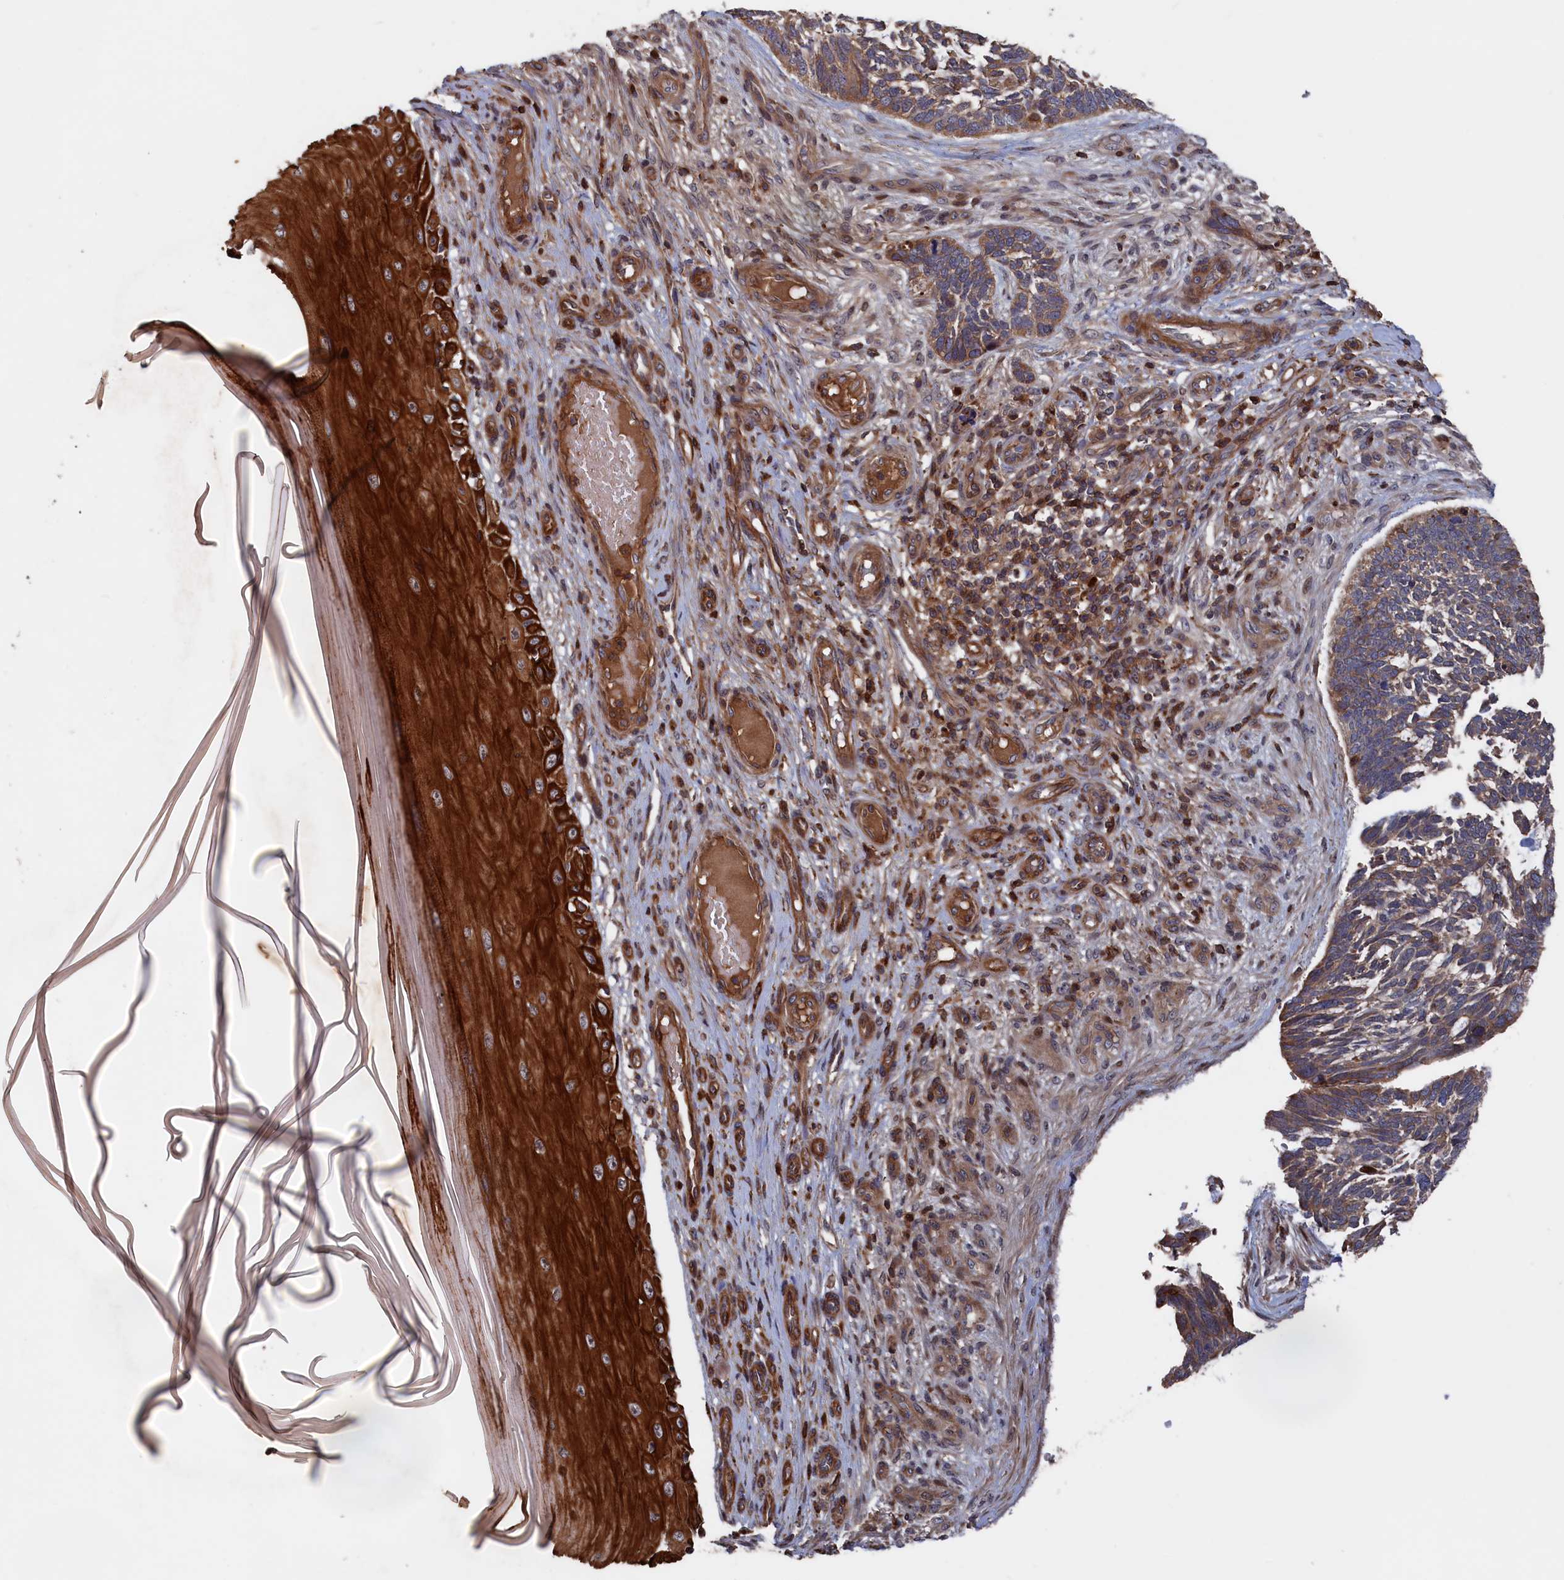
{"staining": {"intensity": "moderate", "quantity": "25%-75%", "location": "cytoplasmic/membranous"}, "tissue": "skin cancer", "cell_type": "Tumor cells", "image_type": "cancer", "snomed": [{"axis": "morphology", "description": "Basal cell carcinoma"}, {"axis": "topography", "description": "Skin"}], "caption": "Skin cancer (basal cell carcinoma) tissue demonstrates moderate cytoplasmic/membranous positivity in about 25%-75% of tumor cells", "gene": "PLA2G15", "patient": {"sex": "male", "age": 88}}